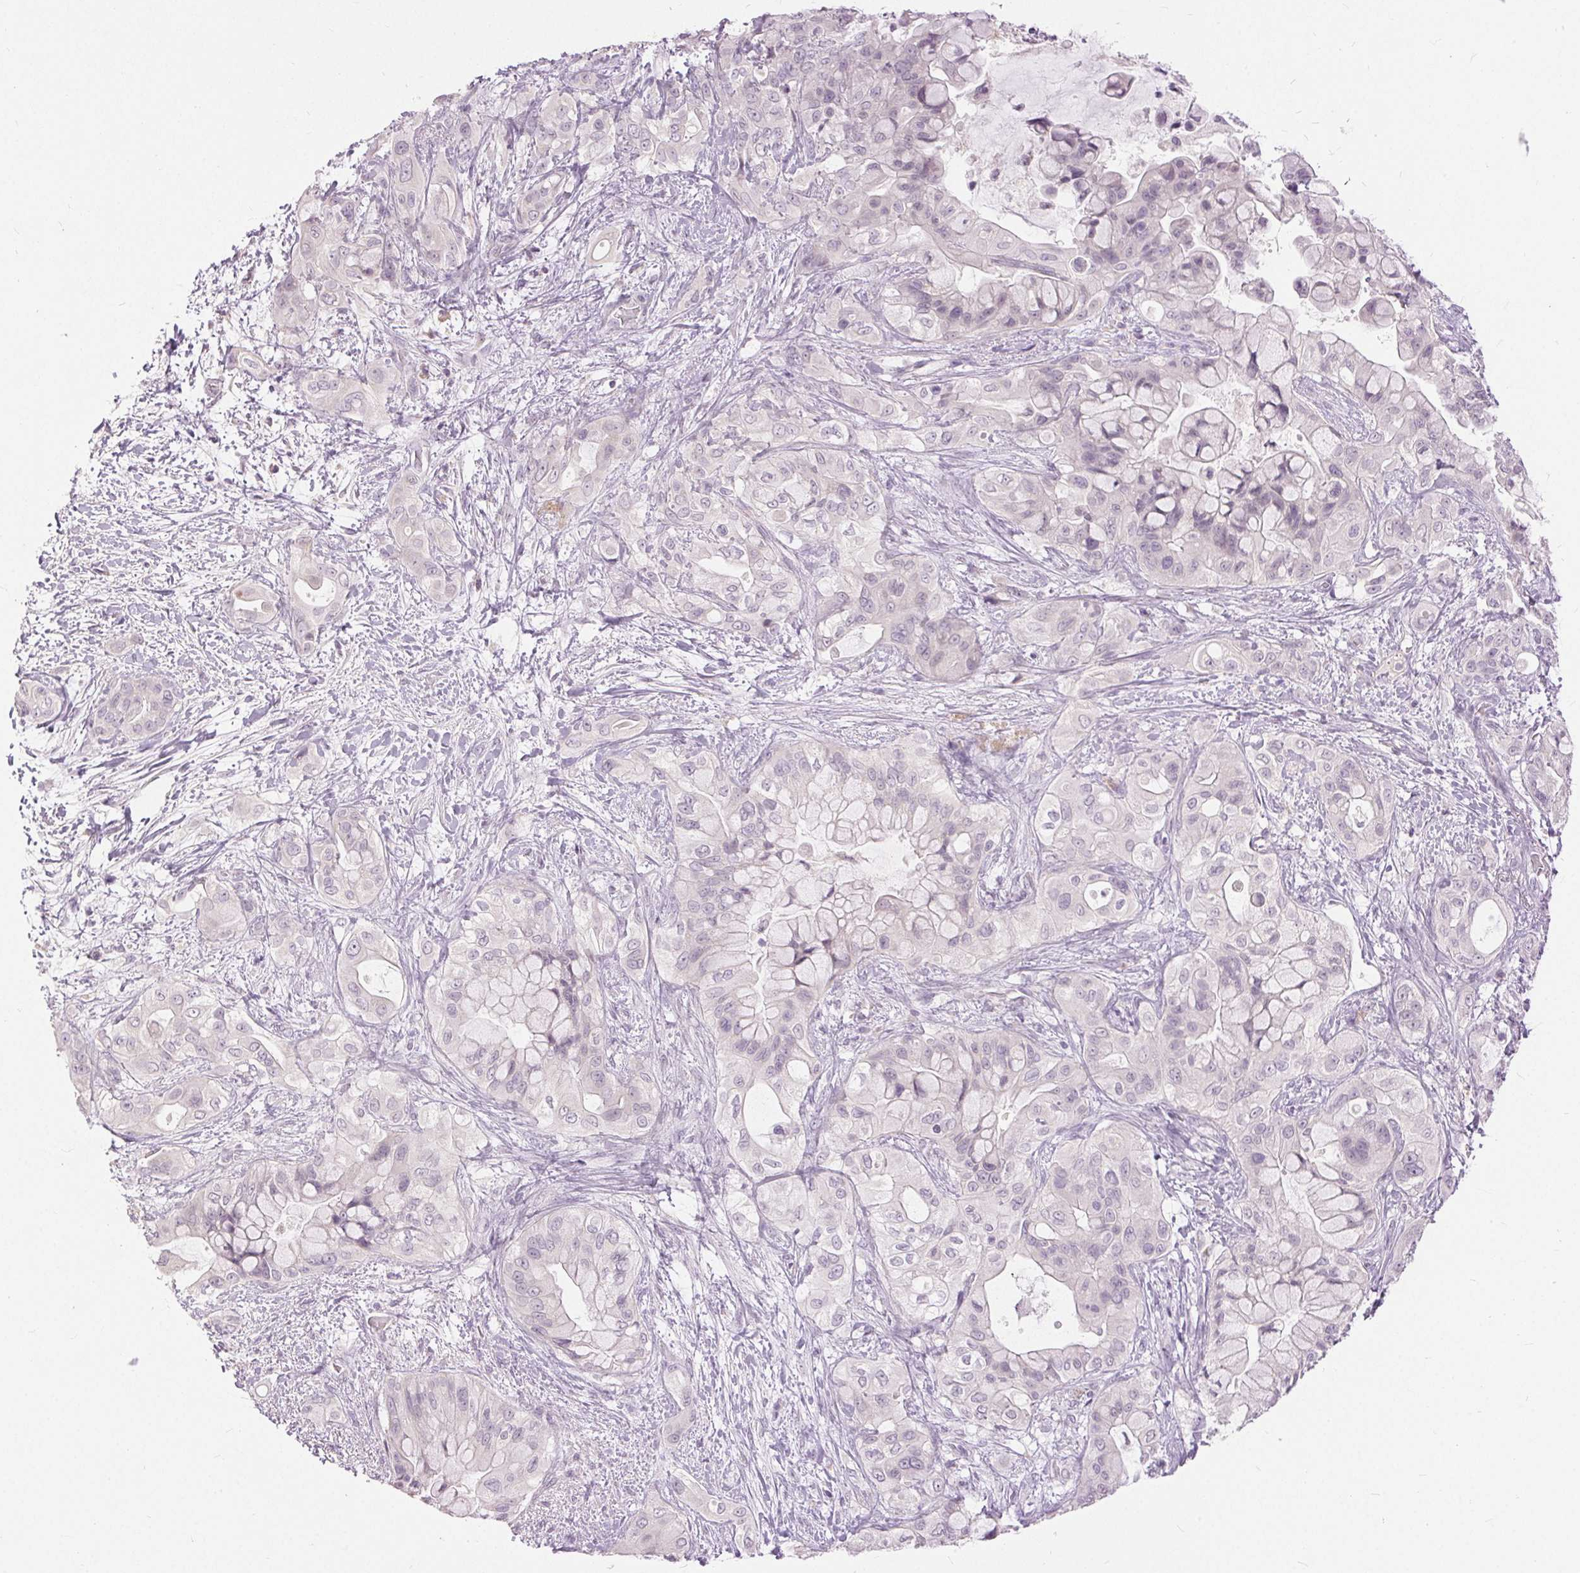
{"staining": {"intensity": "negative", "quantity": "none", "location": "none"}, "tissue": "pancreatic cancer", "cell_type": "Tumor cells", "image_type": "cancer", "snomed": [{"axis": "morphology", "description": "Adenocarcinoma, NOS"}, {"axis": "topography", "description": "Pancreas"}], "caption": "Immunohistochemistry (IHC) photomicrograph of neoplastic tissue: pancreatic cancer stained with DAB reveals no significant protein staining in tumor cells. Nuclei are stained in blue.", "gene": "DSG3", "patient": {"sex": "male", "age": 71}}